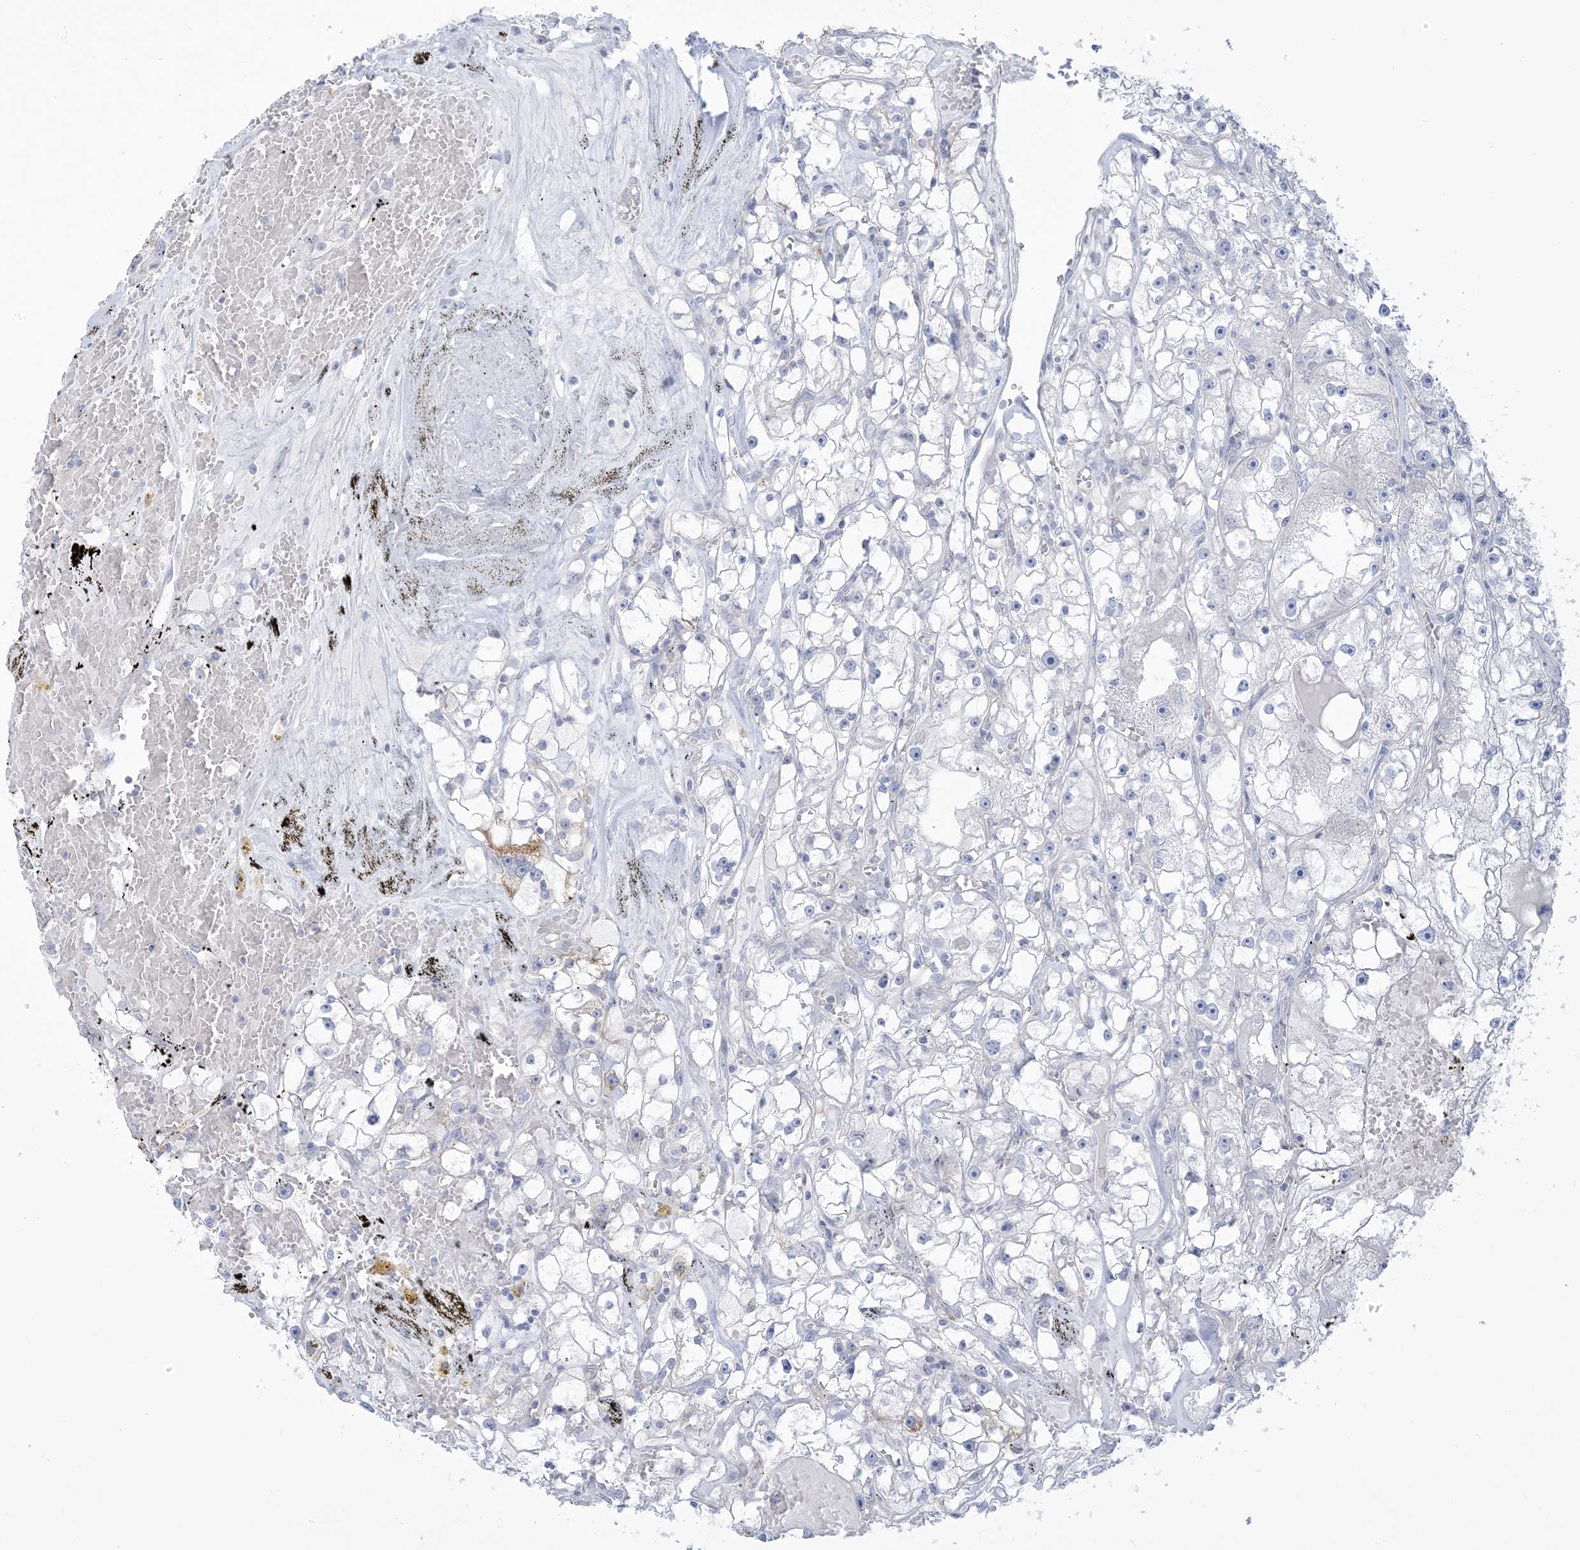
{"staining": {"intensity": "negative", "quantity": "none", "location": "none"}, "tissue": "renal cancer", "cell_type": "Tumor cells", "image_type": "cancer", "snomed": [{"axis": "morphology", "description": "Adenocarcinoma, NOS"}, {"axis": "topography", "description": "Kidney"}], "caption": "The photomicrograph reveals no staining of tumor cells in renal adenocarcinoma.", "gene": "MTHFD2L", "patient": {"sex": "male", "age": 56}}